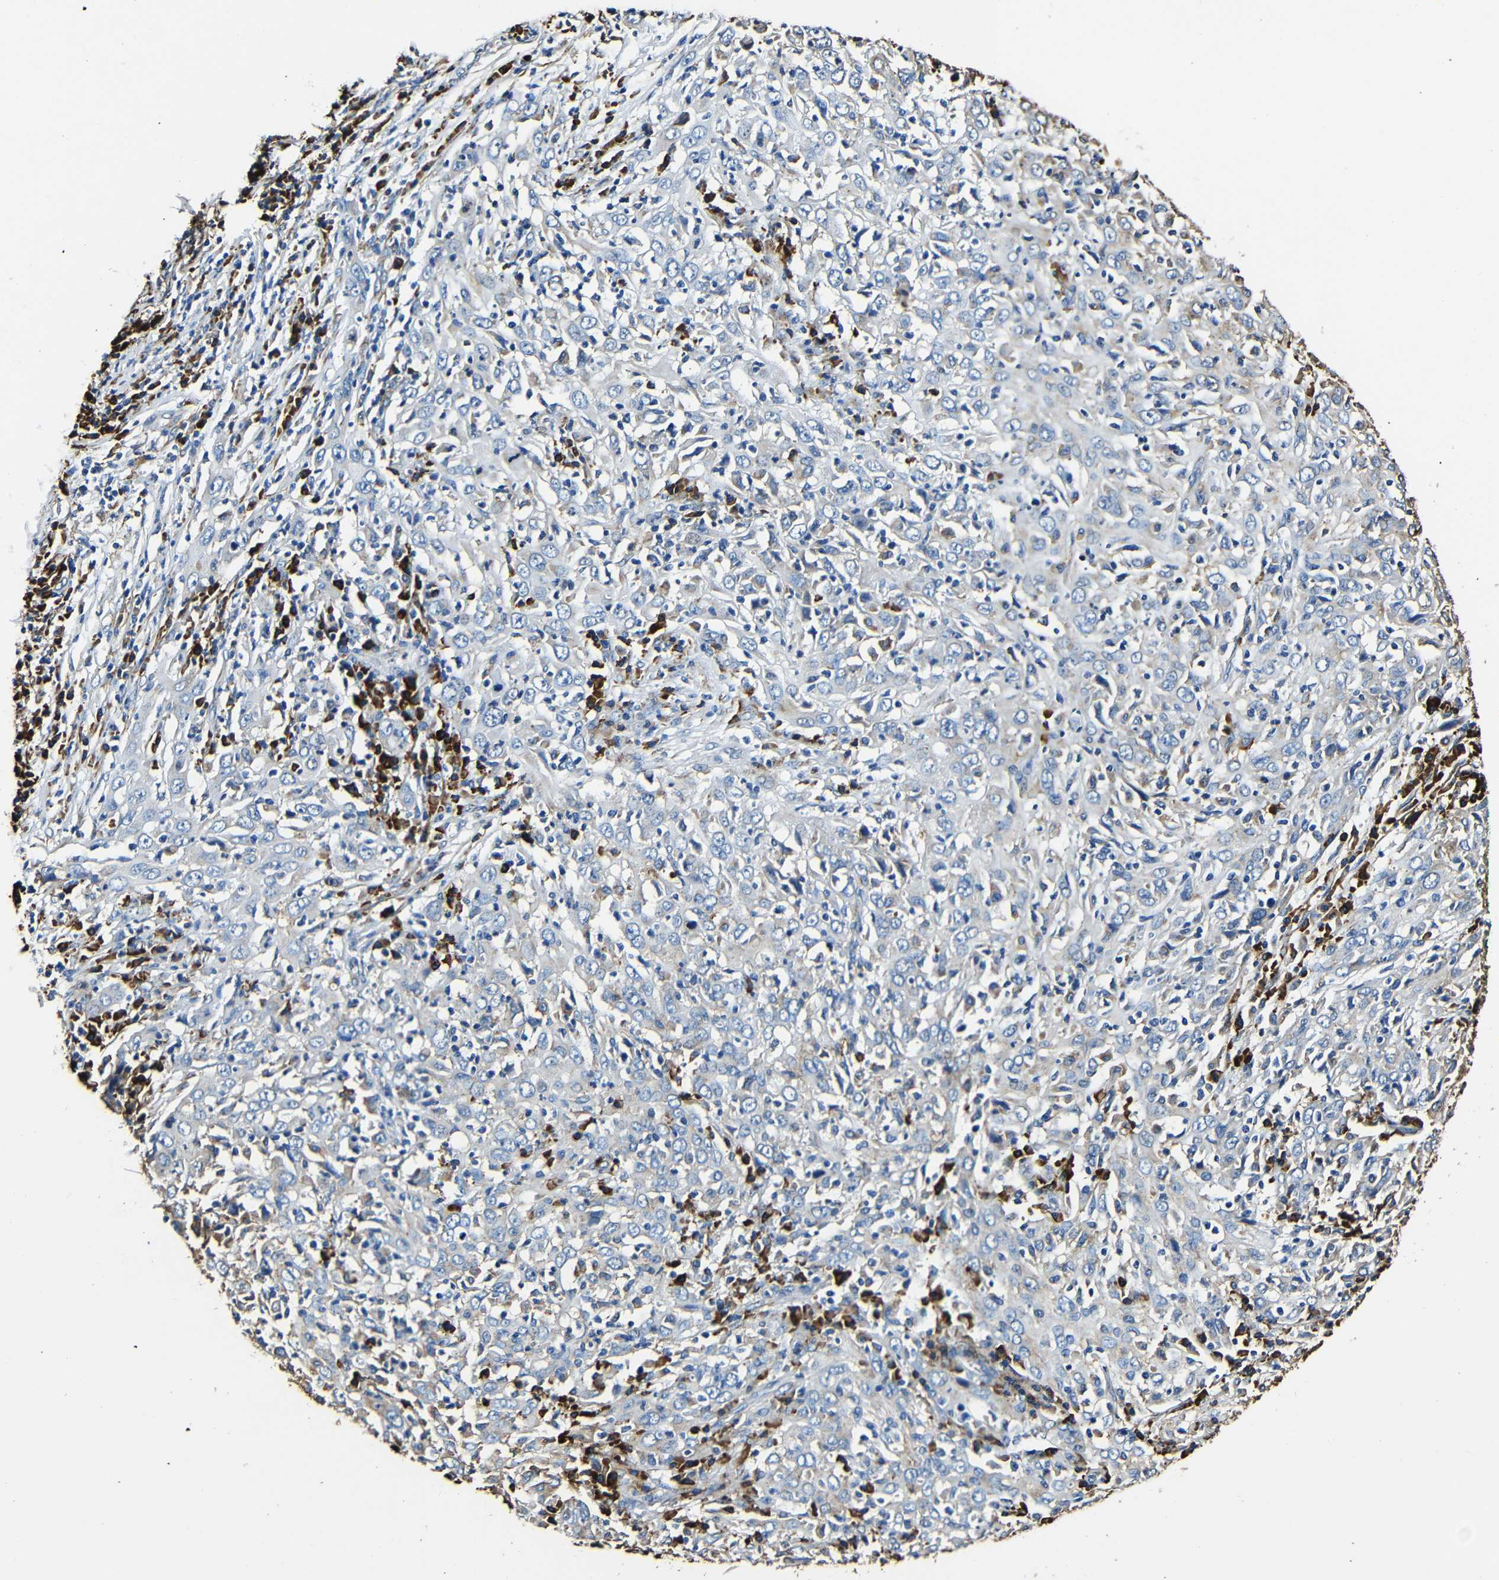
{"staining": {"intensity": "weak", "quantity": "<25%", "location": "cytoplasmic/membranous"}, "tissue": "cervical cancer", "cell_type": "Tumor cells", "image_type": "cancer", "snomed": [{"axis": "morphology", "description": "Squamous cell carcinoma, NOS"}, {"axis": "topography", "description": "Cervix"}], "caption": "DAB immunohistochemical staining of human cervical squamous cell carcinoma demonstrates no significant expression in tumor cells.", "gene": "RRBP1", "patient": {"sex": "female", "age": 46}}